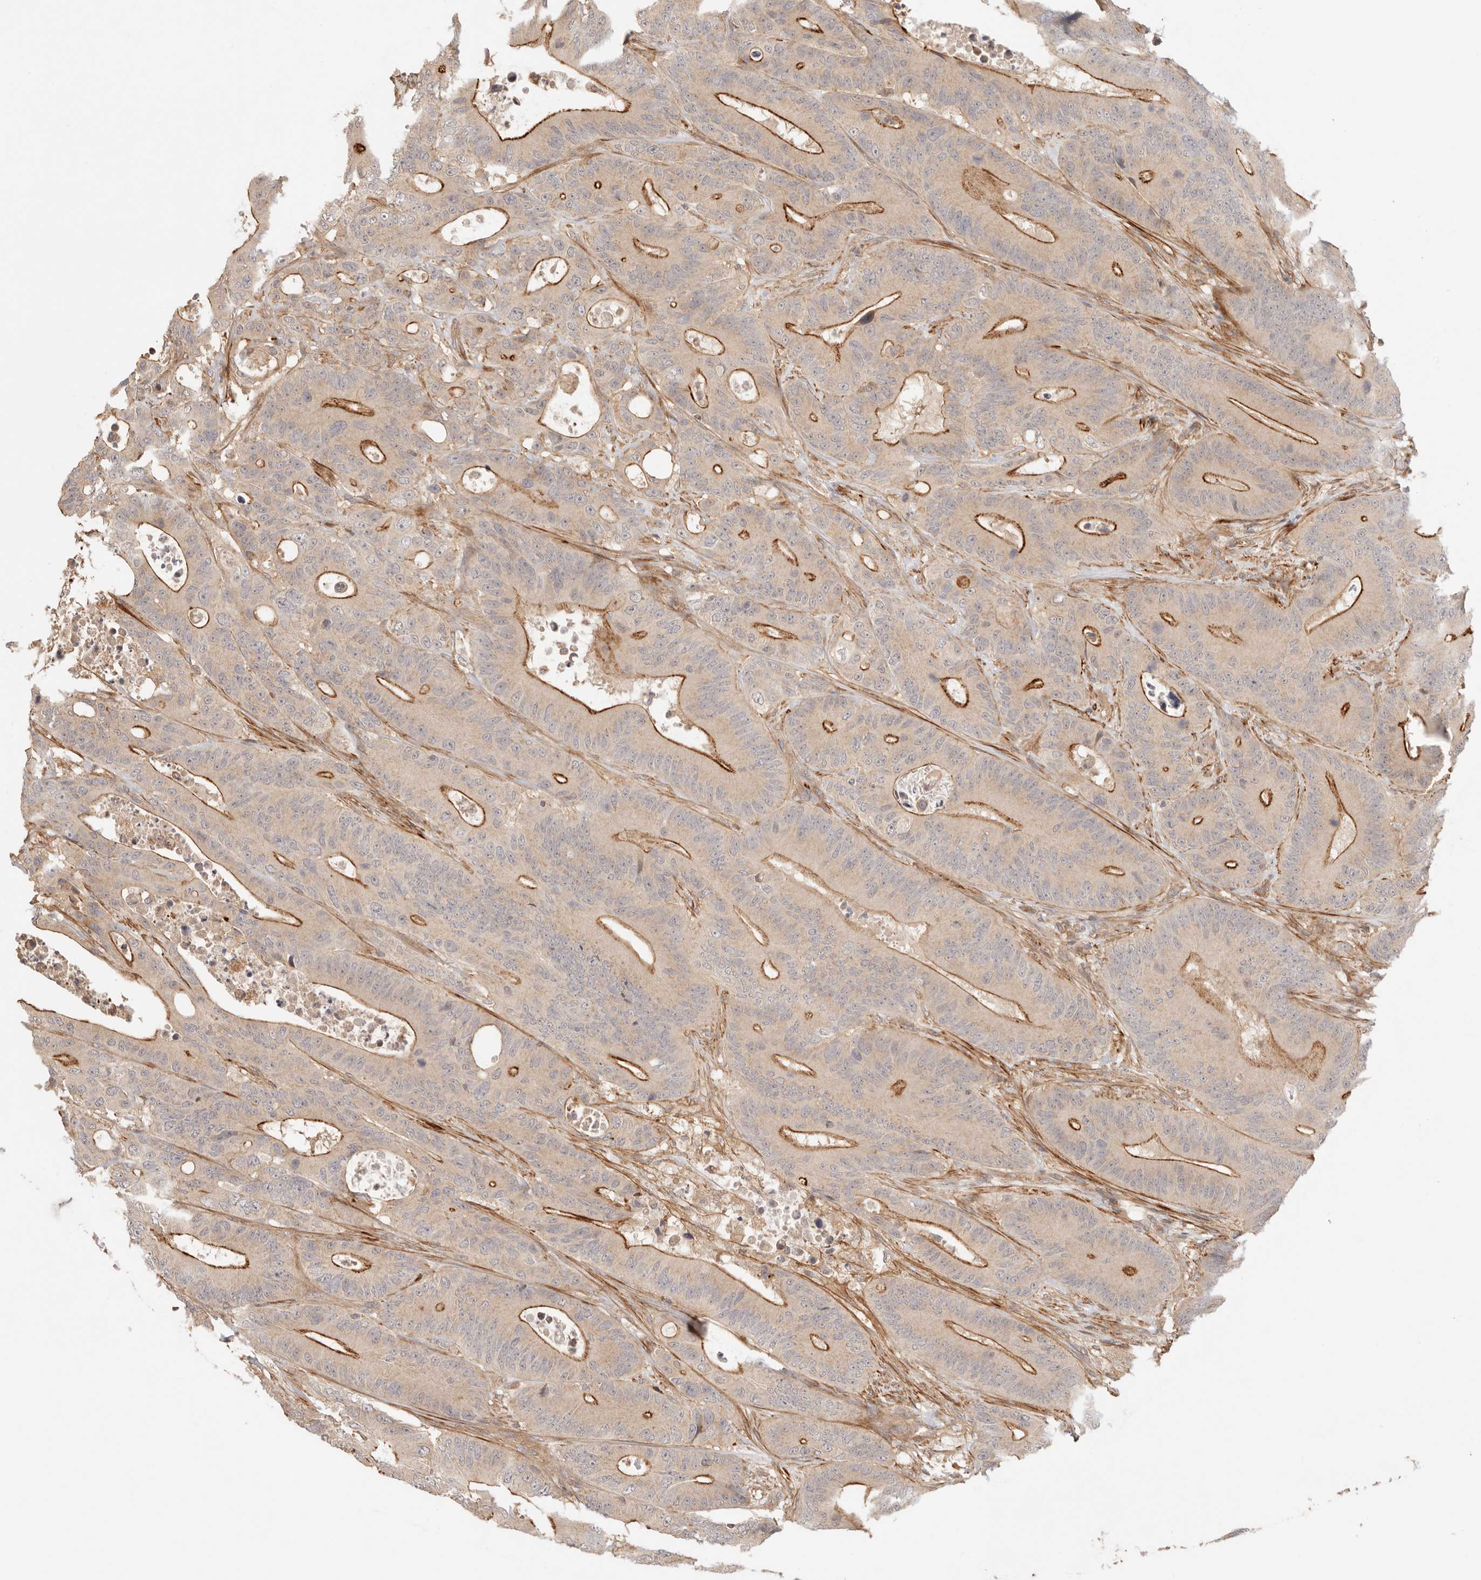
{"staining": {"intensity": "moderate", "quantity": "25%-75%", "location": "cytoplasmic/membranous"}, "tissue": "colorectal cancer", "cell_type": "Tumor cells", "image_type": "cancer", "snomed": [{"axis": "morphology", "description": "Adenocarcinoma, NOS"}, {"axis": "topography", "description": "Colon"}], "caption": "Colorectal cancer (adenocarcinoma) tissue demonstrates moderate cytoplasmic/membranous staining in about 25%-75% of tumor cells, visualized by immunohistochemistry.", "gene": "IL1R2", "patient": {"sex": "male", "age": 83}}